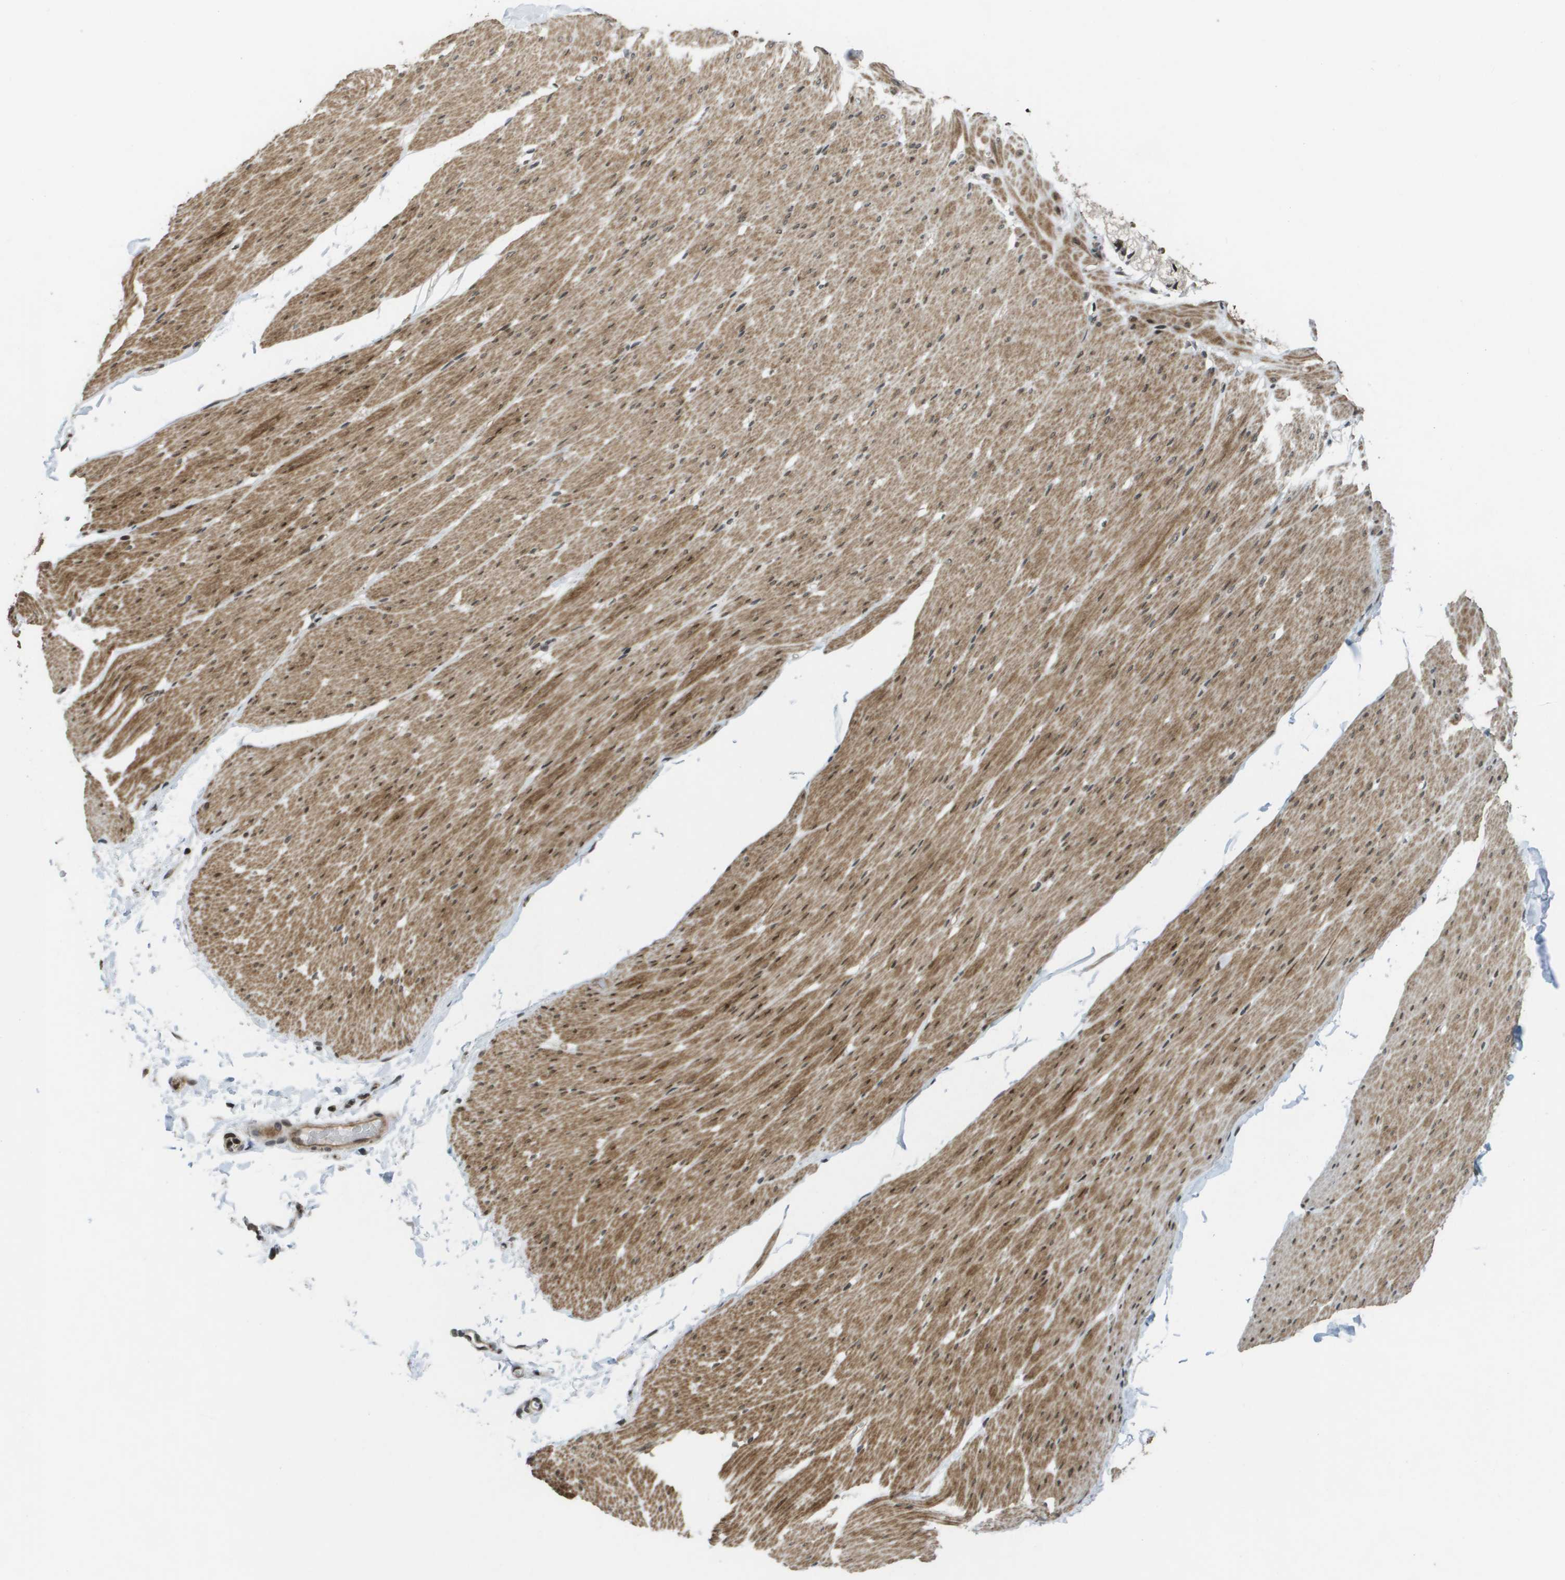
{"staining": {"intensity": "moderate", "quantity": ">75%", "location": "cytoplasmic/membranous,nuclear"}, "tissue": "smooth muscle", "cell_type": "Smooth muscle cells", "image_type": "normal", "snomed": [{"axis": "morphology", "description": "Normal tissue, NOS"}, {"axis": "topography", "description": "Smooth muscle"}, {"axis": "topography", "description": "Colon"}], "caption": "Brown immunohistochemical staining in unremarkable smooth muscle shows moderate cytoplasmic/membranous,nuclear staining in about >75% of smooth muscle cells.", "gene": "KAT5", "patient": {"sex": "male", "age": 67}}